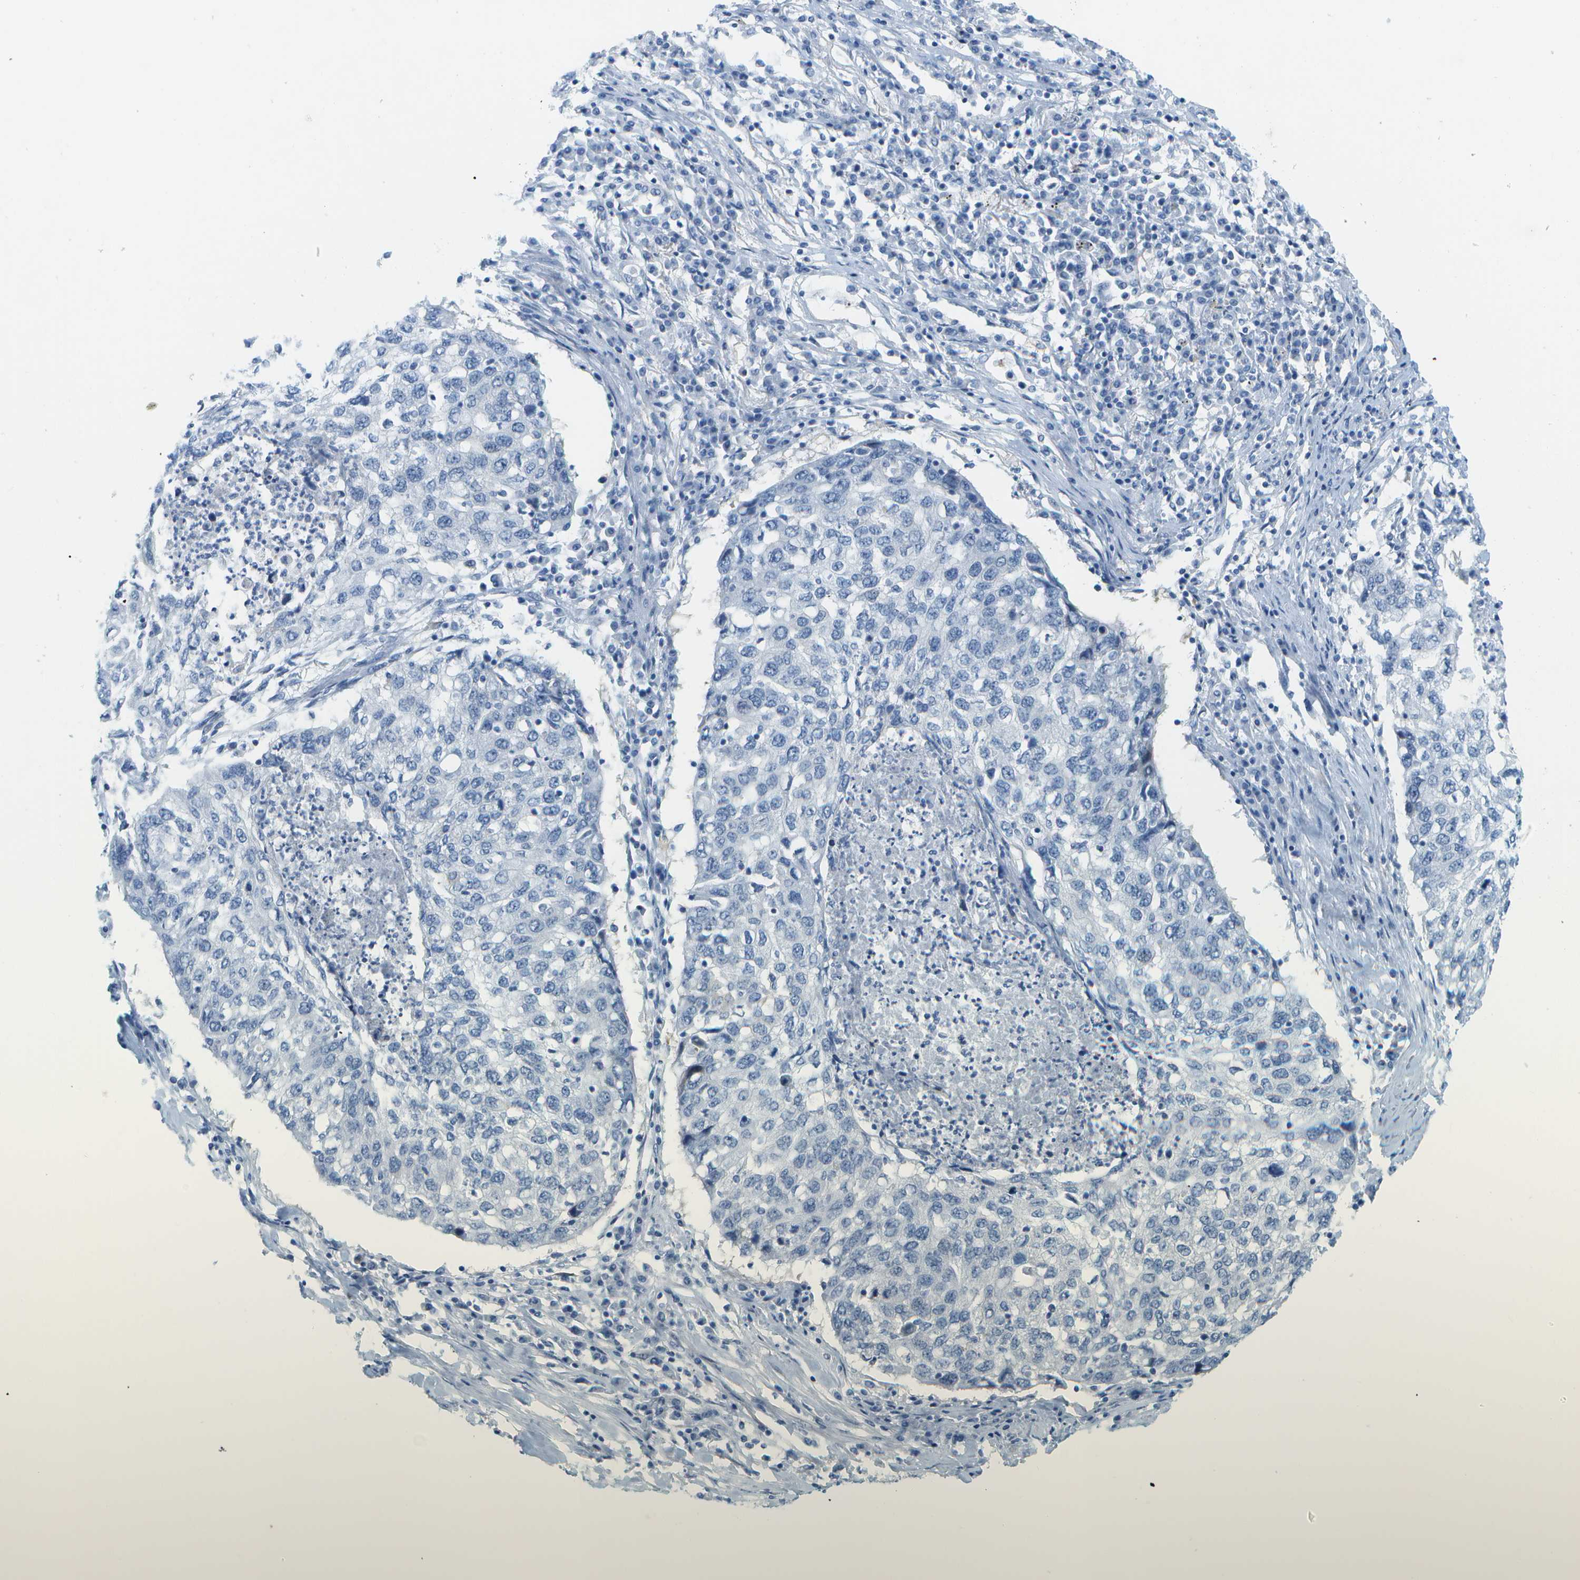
{"staining": {"intensity": "negative", "quantity": "none", "location": "none"}, "tissue": "lung cancer", "cell_type": "Tumor cells", "image_type": "cancer", "snomed": [{"axis": "morphology", "description": "Squamous cell carcinoma, NOS"}, {"axis": "topography", "description": "Lung"}], "caption": "There is no significant positivity in tumor cells of lung cancer (squamous cell carcinoma).", "gene": "CUL9", "patient": {"sex": "female", "age": 63}}